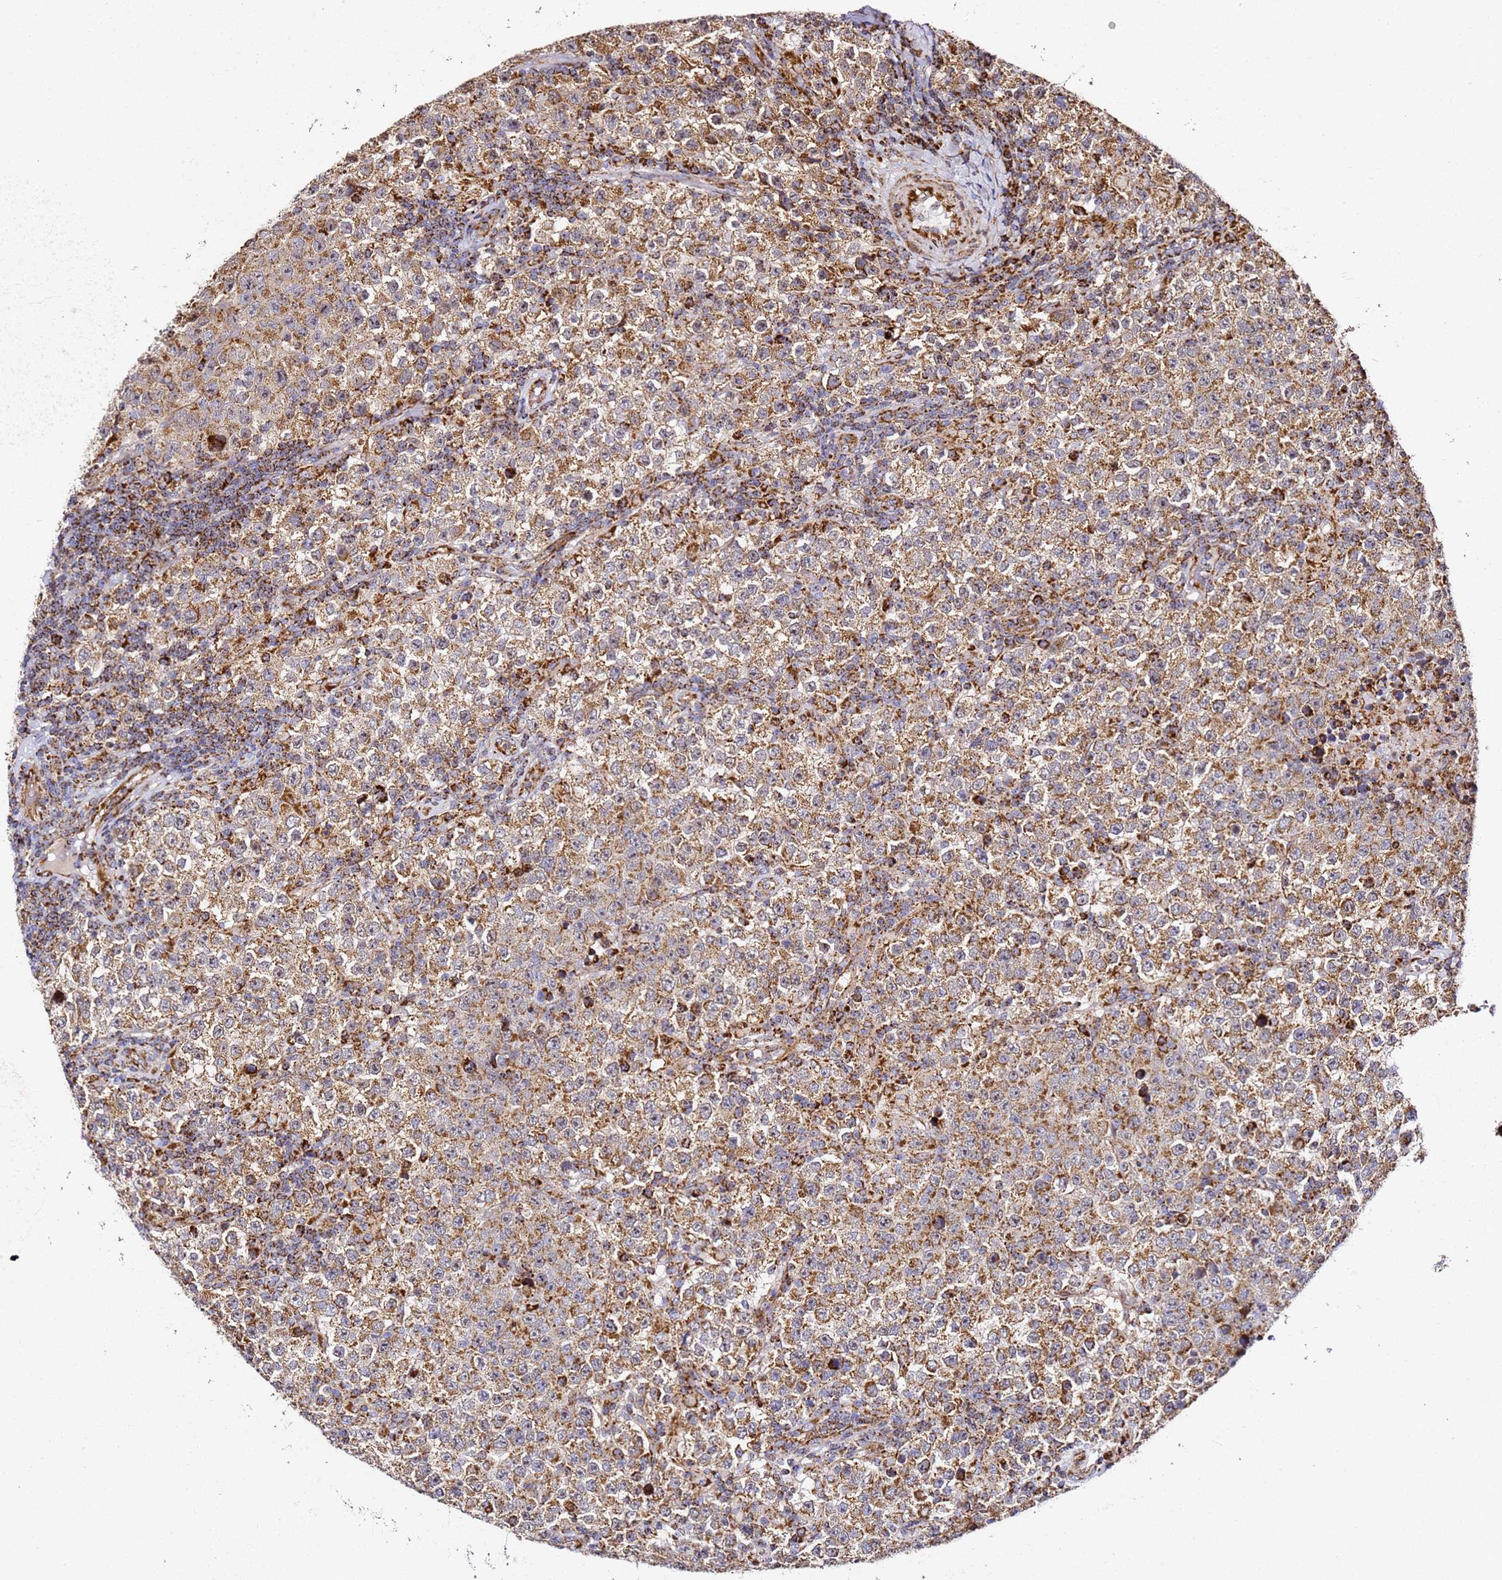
{"staining": {"intensity": "moderate", "quantity": ">75%", "location": "cytoplasmic/membranous"}, "tissue": "testis cancer", "cell_type": "Tumor cells", "image_type": "cancer", "snomed": [{"axis": "morphology", "description": "Seminoma, NOS"}, {"axis": "morphology", "description": "Carcinoma, Embryonal, NOS"}, {"axis": "topography", "description": "Testis"}], "caption": "This histopathology image exhibits immunohistochemistry (IHC) staining of seminoma (testis), with medium moderate cytoplasmic/membranous staining in approximately >75% of tumor cells.", "gene": "NDUFA3", "patient": {"sex": "male", "age": 41}}